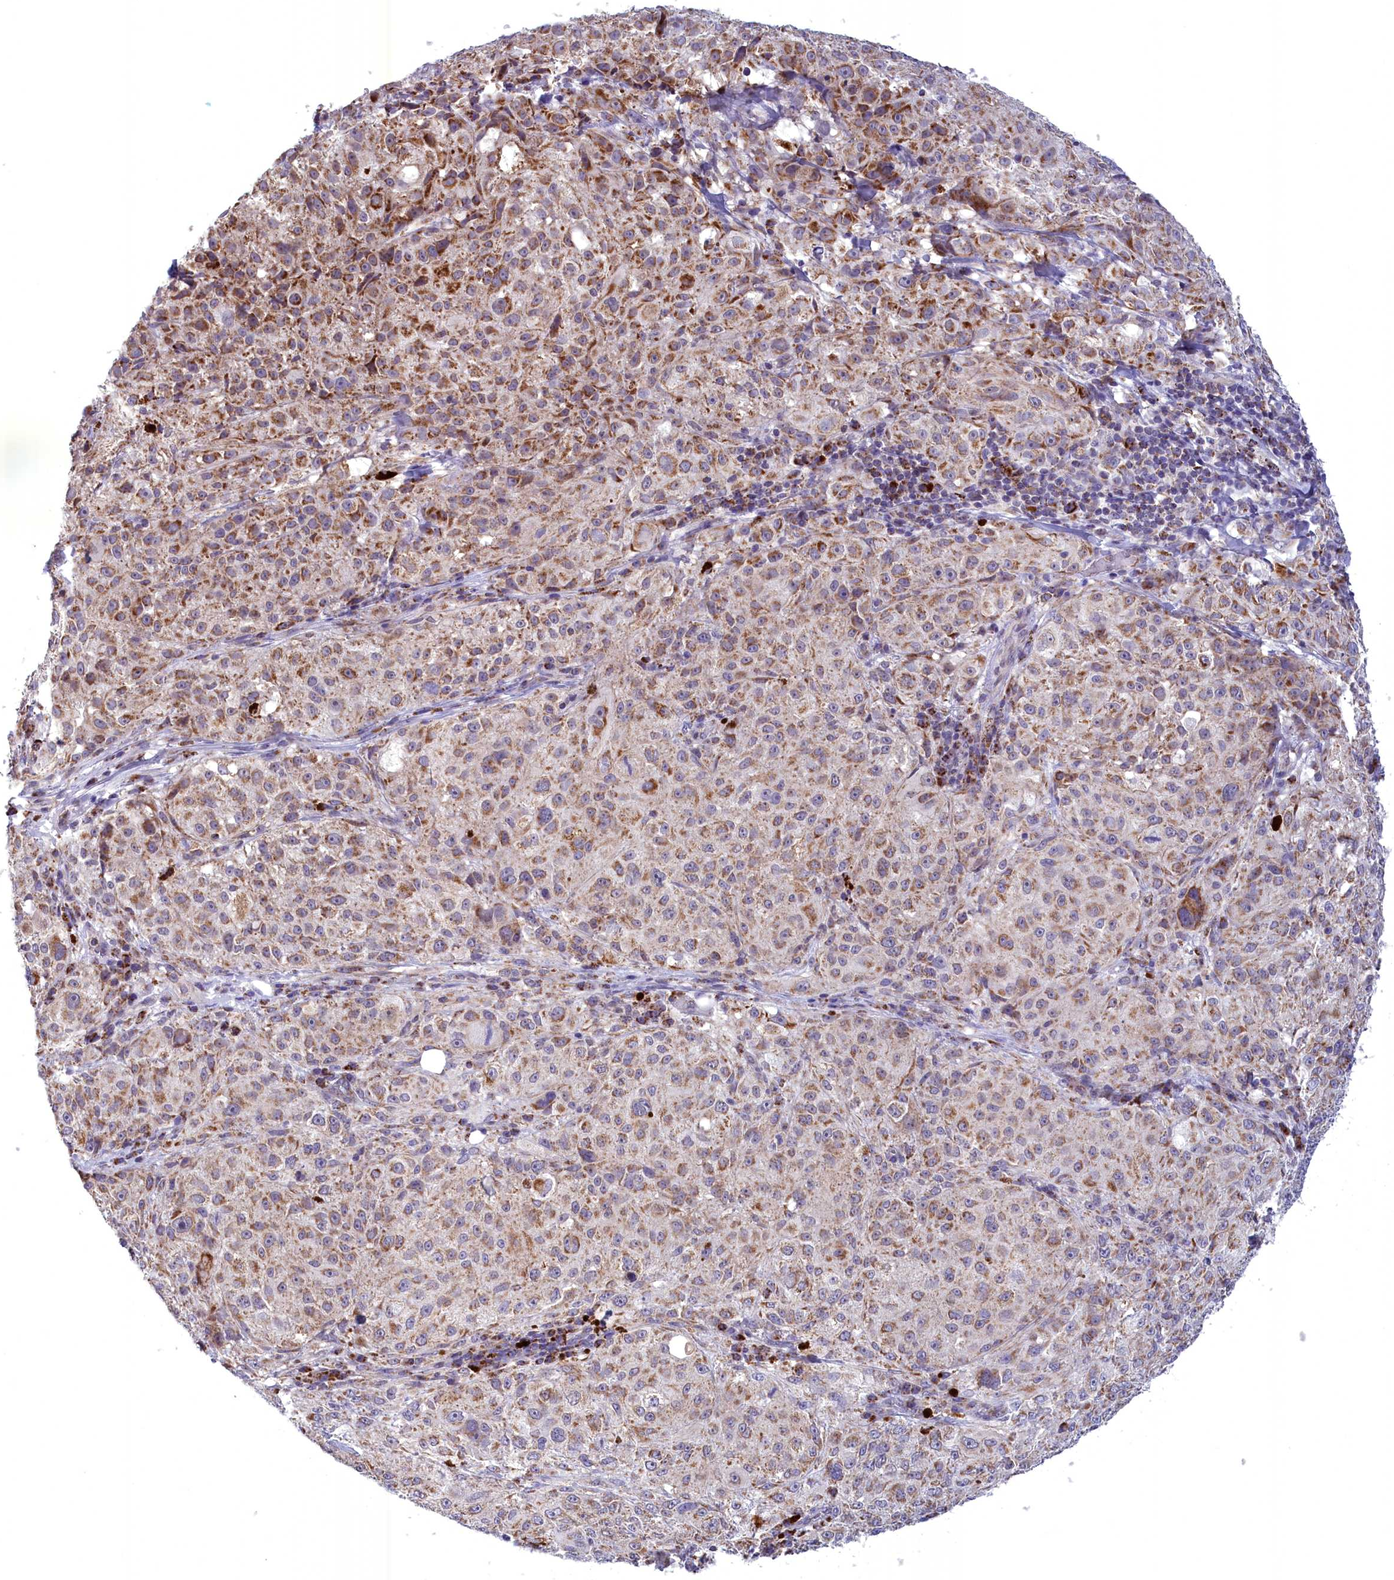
{"staining": {"intensity": "moderate", "quantity": "25%-75%", "location": "cytoplasmic/membranous"}, "tissue": "melanoma", "cell_type": "Tumor cells", "image_type": "cancer", "snomed": [{"axis": "morphology", "description": "Necrosis, NOS"}, {"axis": "morphology", "description": "Malignant melanoma, NOS"}, {"axis": "topography", "description": "Skin"}], "caption": "The photomicrograph exhibits a brown stain indicating the presence of a protein in the cytoplasmic/membranous of tumor cells in melanoma.", "gene": "FAM149B1", "patient": {"sex": "female", "age": 87}}